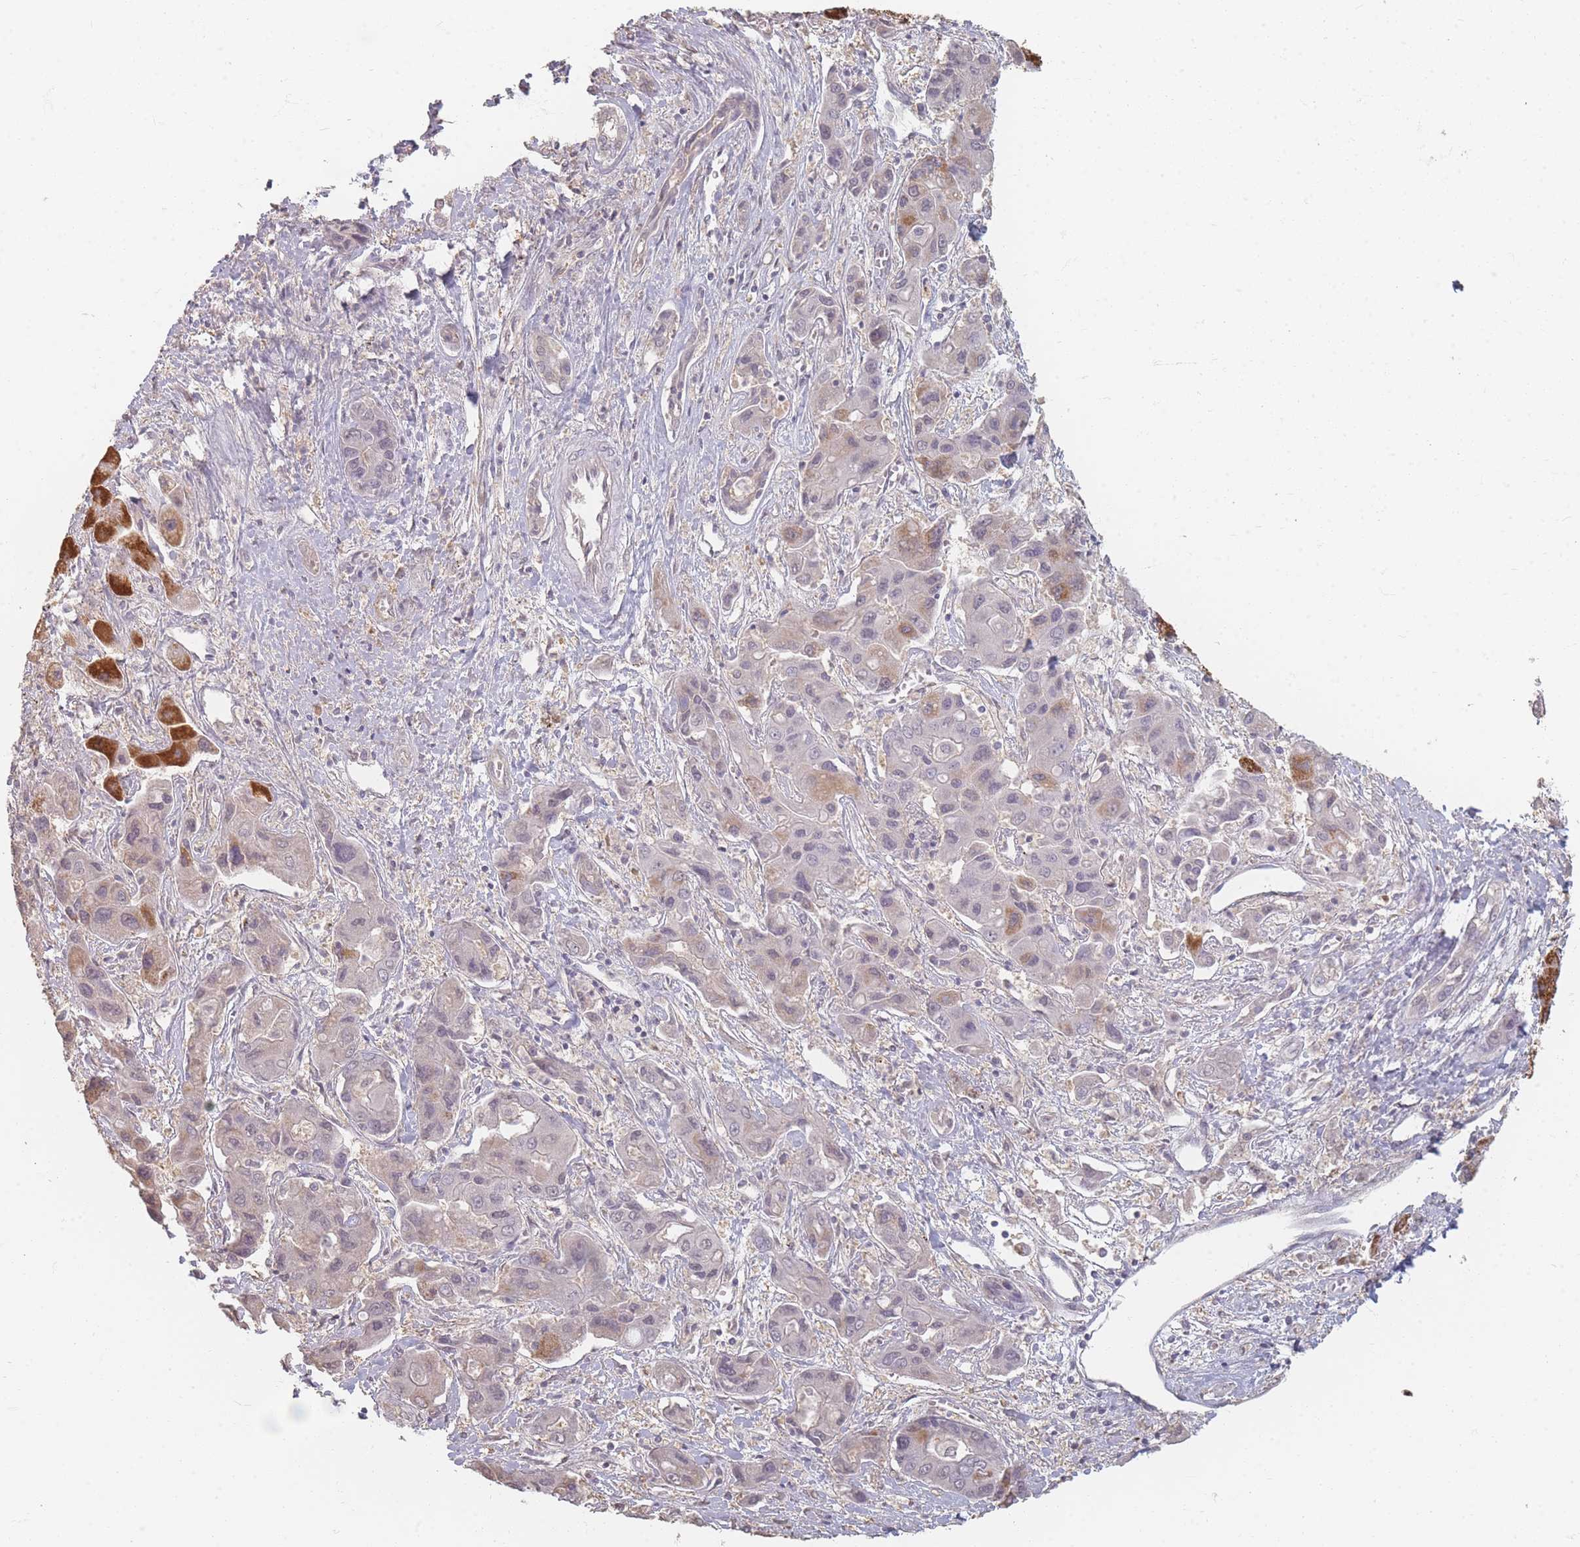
{"staining": {"intensity": "strong", "quantity": "<25%", "location": "cytoplasmic/membranous"}, "tissue": "liver cancer", "cell_type": "Tumor cells", "image_type": "cancer", "snomed": [{"axis": "morphology", "description": "Cholangiocarcinoma"}, {"axis": "topography", "description": "Liver"}], "caption": "Strong cytoplasmic/membranous protein staining is seen in approximately <25% of tumor cells in liver cancer.", "gene": "RFTN1", "patient": {"sex": "male", "age": 67}}